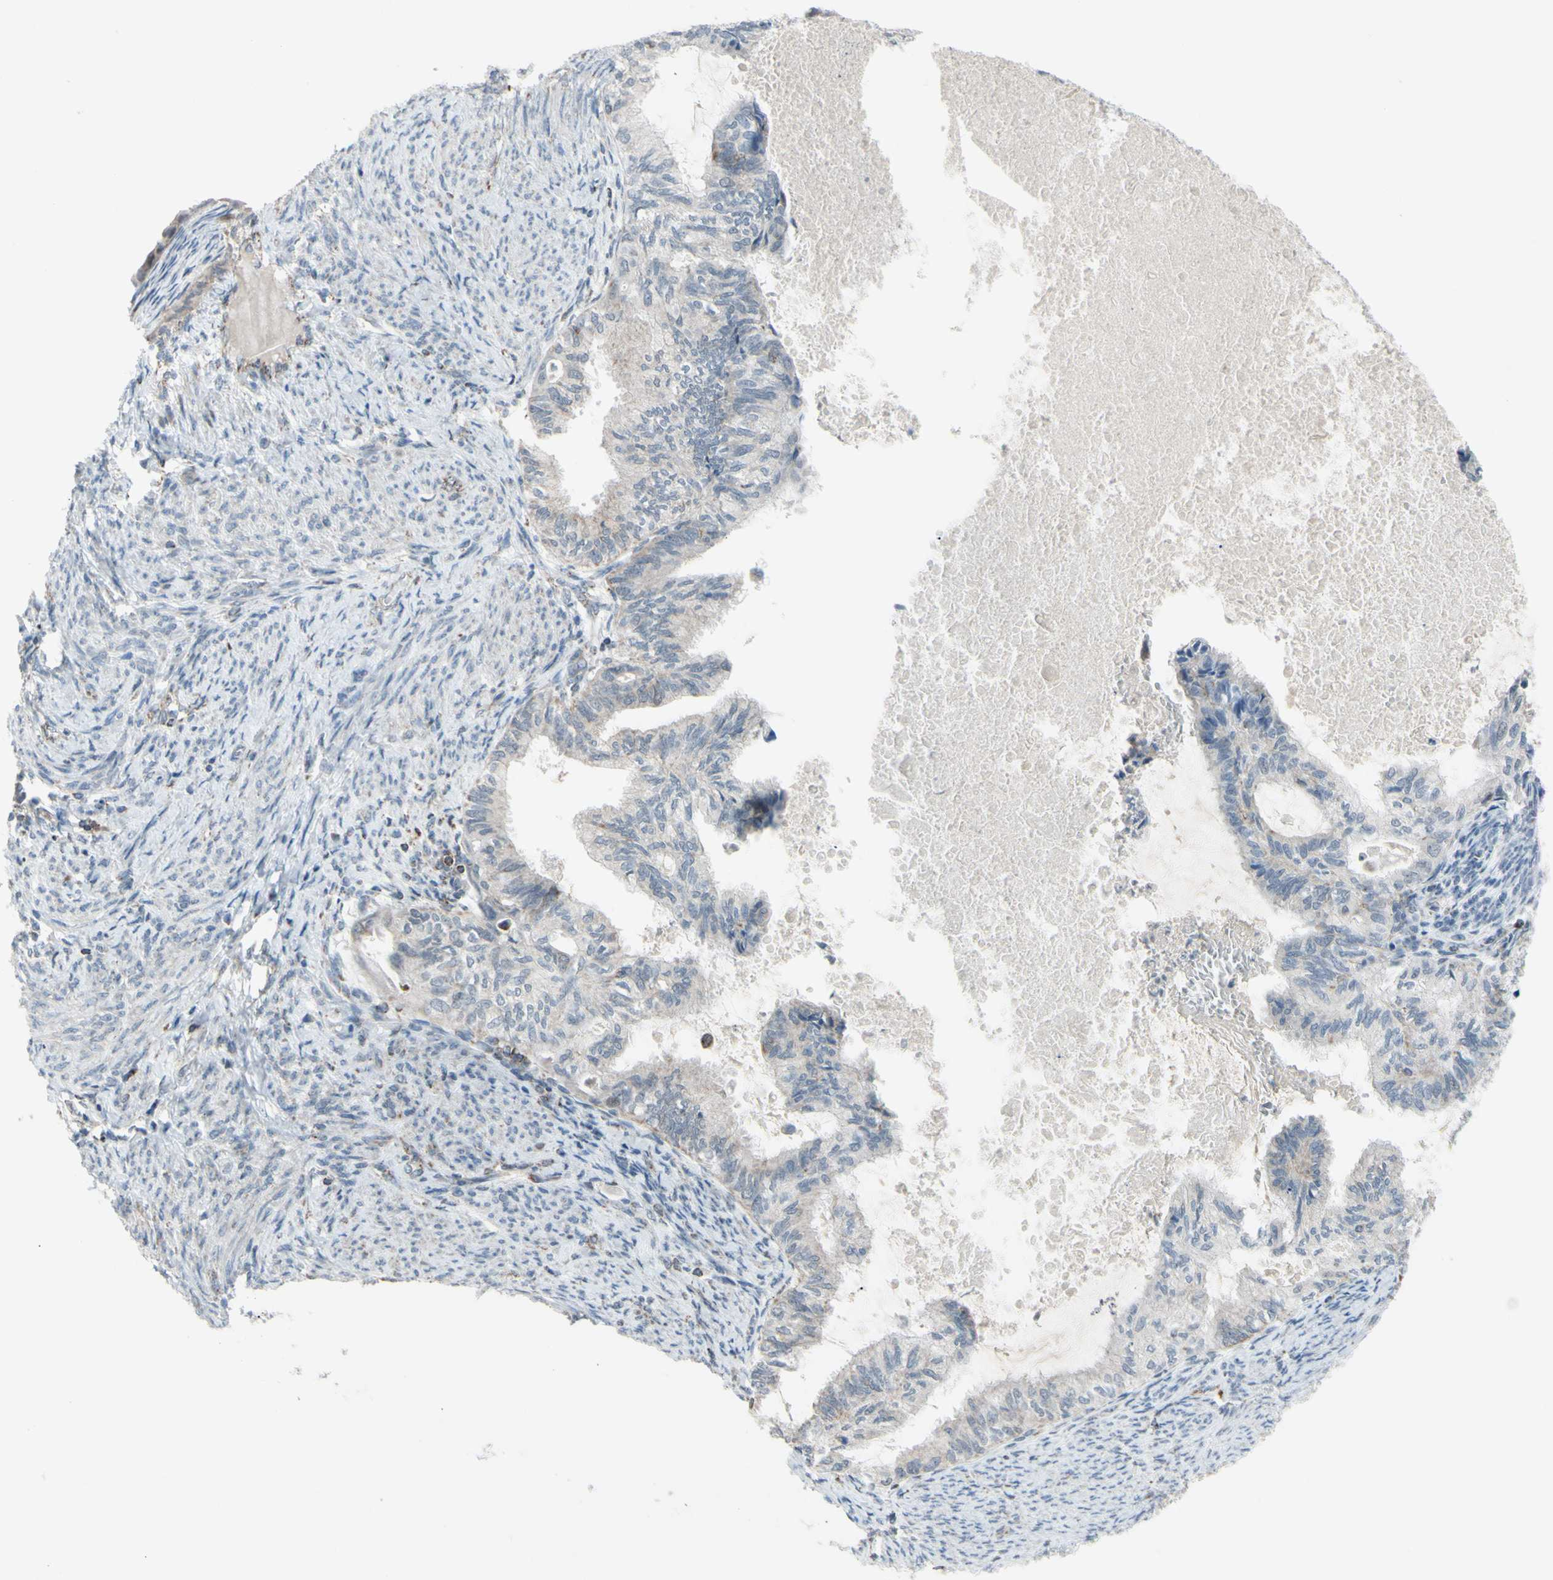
{"staining": {"intensity": "weak", "quantity": "25%-75%", "location": "cytoplasmic/membranous"}, "tissue": "cervical cancer", "cell_type": "Tumor cells", "image_type": "cancer", "snomed": [{"axis": "morphology", "description": "Normal tissue, NOS"}, {"axis": "morphology", "description": "Adenocarcinoma, NOS"}, {"axis": "topography", "description": "Cervix"}, {"axis": "topography", "description": "Endometrium"}], "caption": "Brown immunohistochemical staining in human cervical adenocarcinoma reveals weak cytoplasmic/membranous expression in about 25%-75% of tumor cells.", "gene": "GLT8D1", "patient": {"sex": "female", "age": 86}}